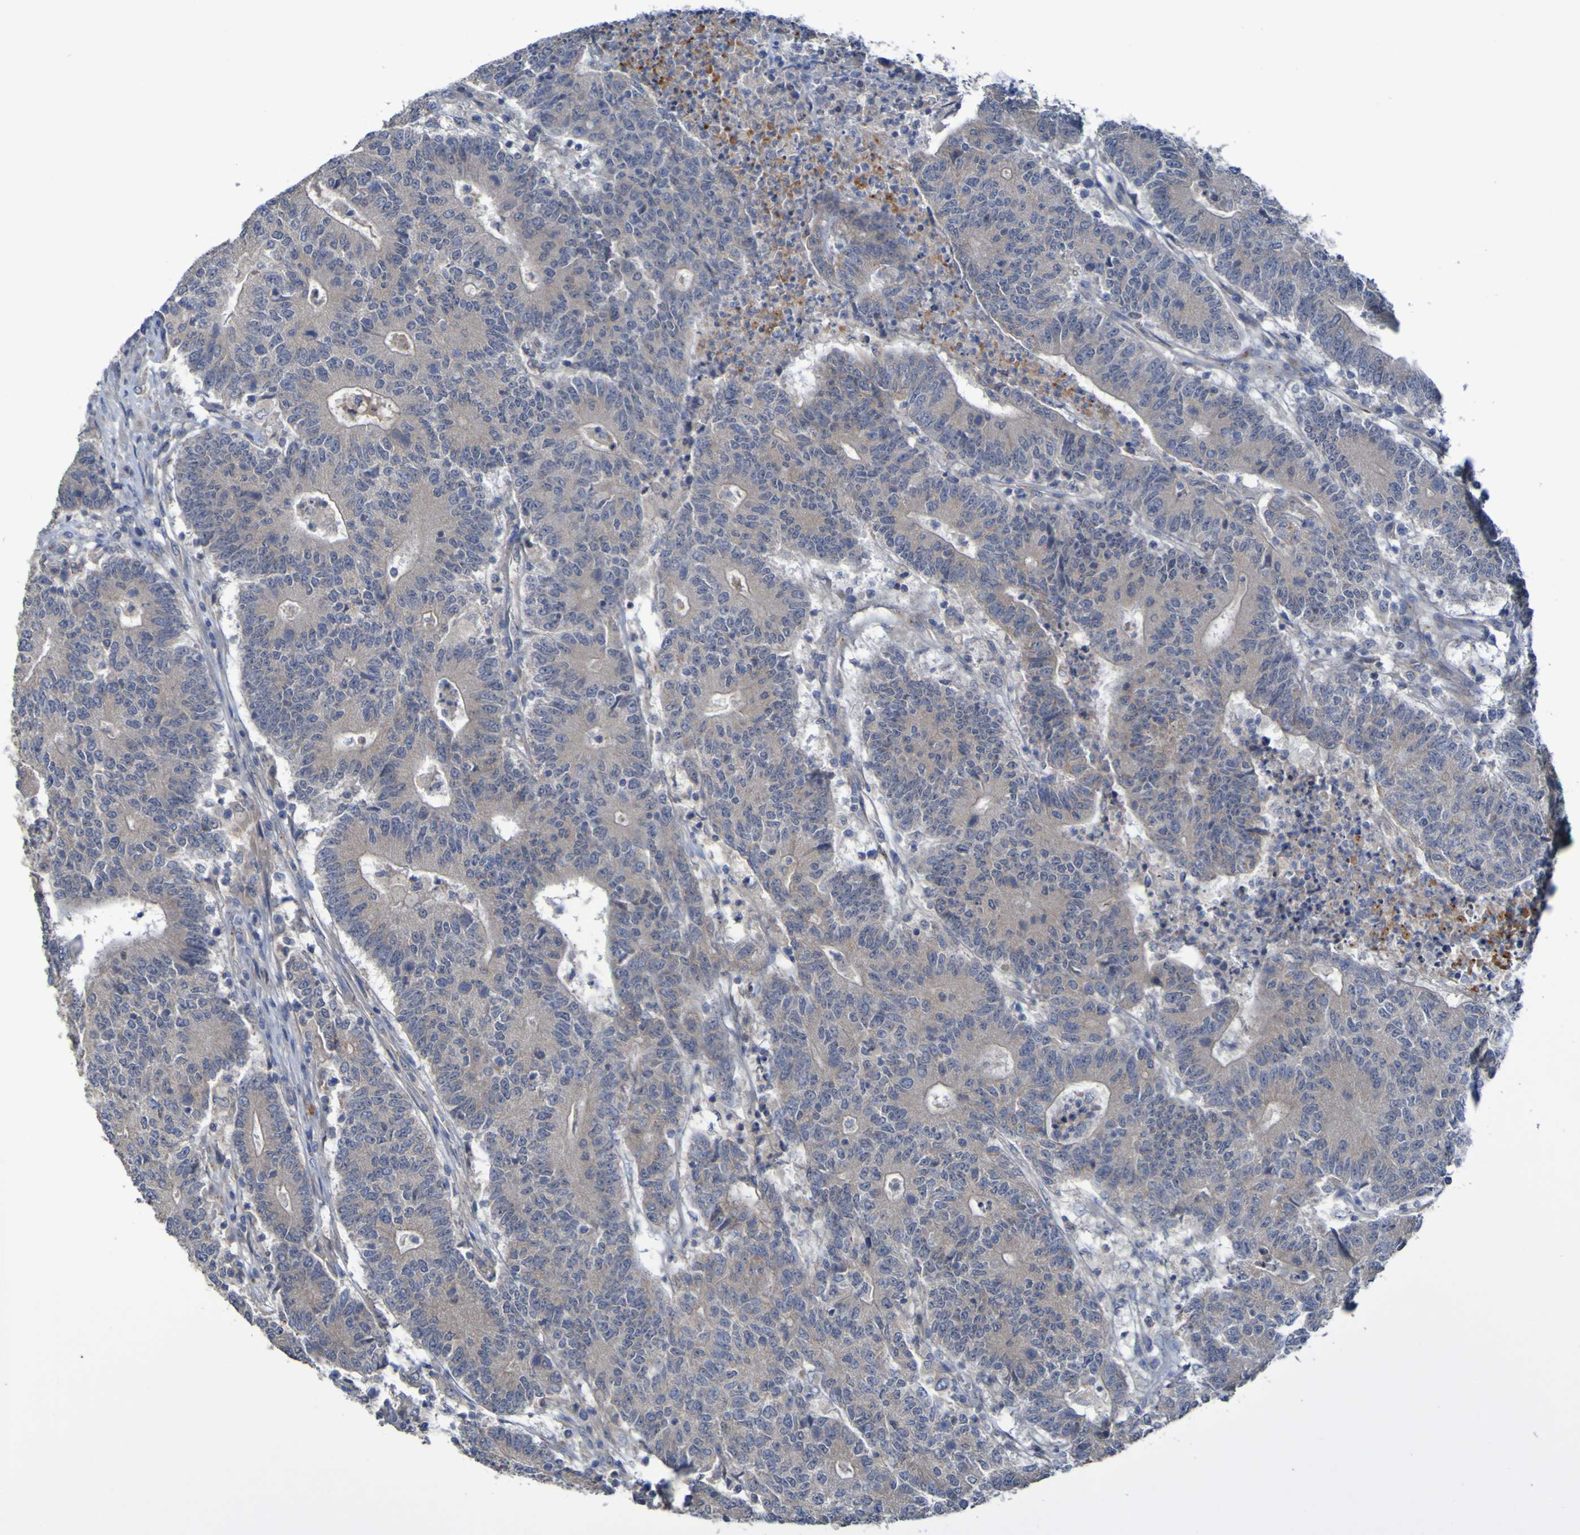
{"staining": {"intensity": "weak", "quantity": ">75%", "location": "cytoplasmic/membranous"}, "tissue": "colorectal cancer", "cell_type": "Tumor cells", "image_type": "cancer", "snomed": [{"axis": "morphology", "description": "Normal tissue, NOS"}, {"axis": "morphology", "description": "Adenocarcinoma, NOS"}, {"axis": "topography", "description": "Colon"}], "caption": "Tumor cells display weak cytoplasmic/membranous expression in approximately >75% of cells in colorectal cancer (adenocarcinoma). The staining was performed using DAB, with brown indicating positive protein expression. Nuclei are stained blue with hematoxylin.", "gene": "ANGPT4", "patient": {"sex": "female", "age": 75}}